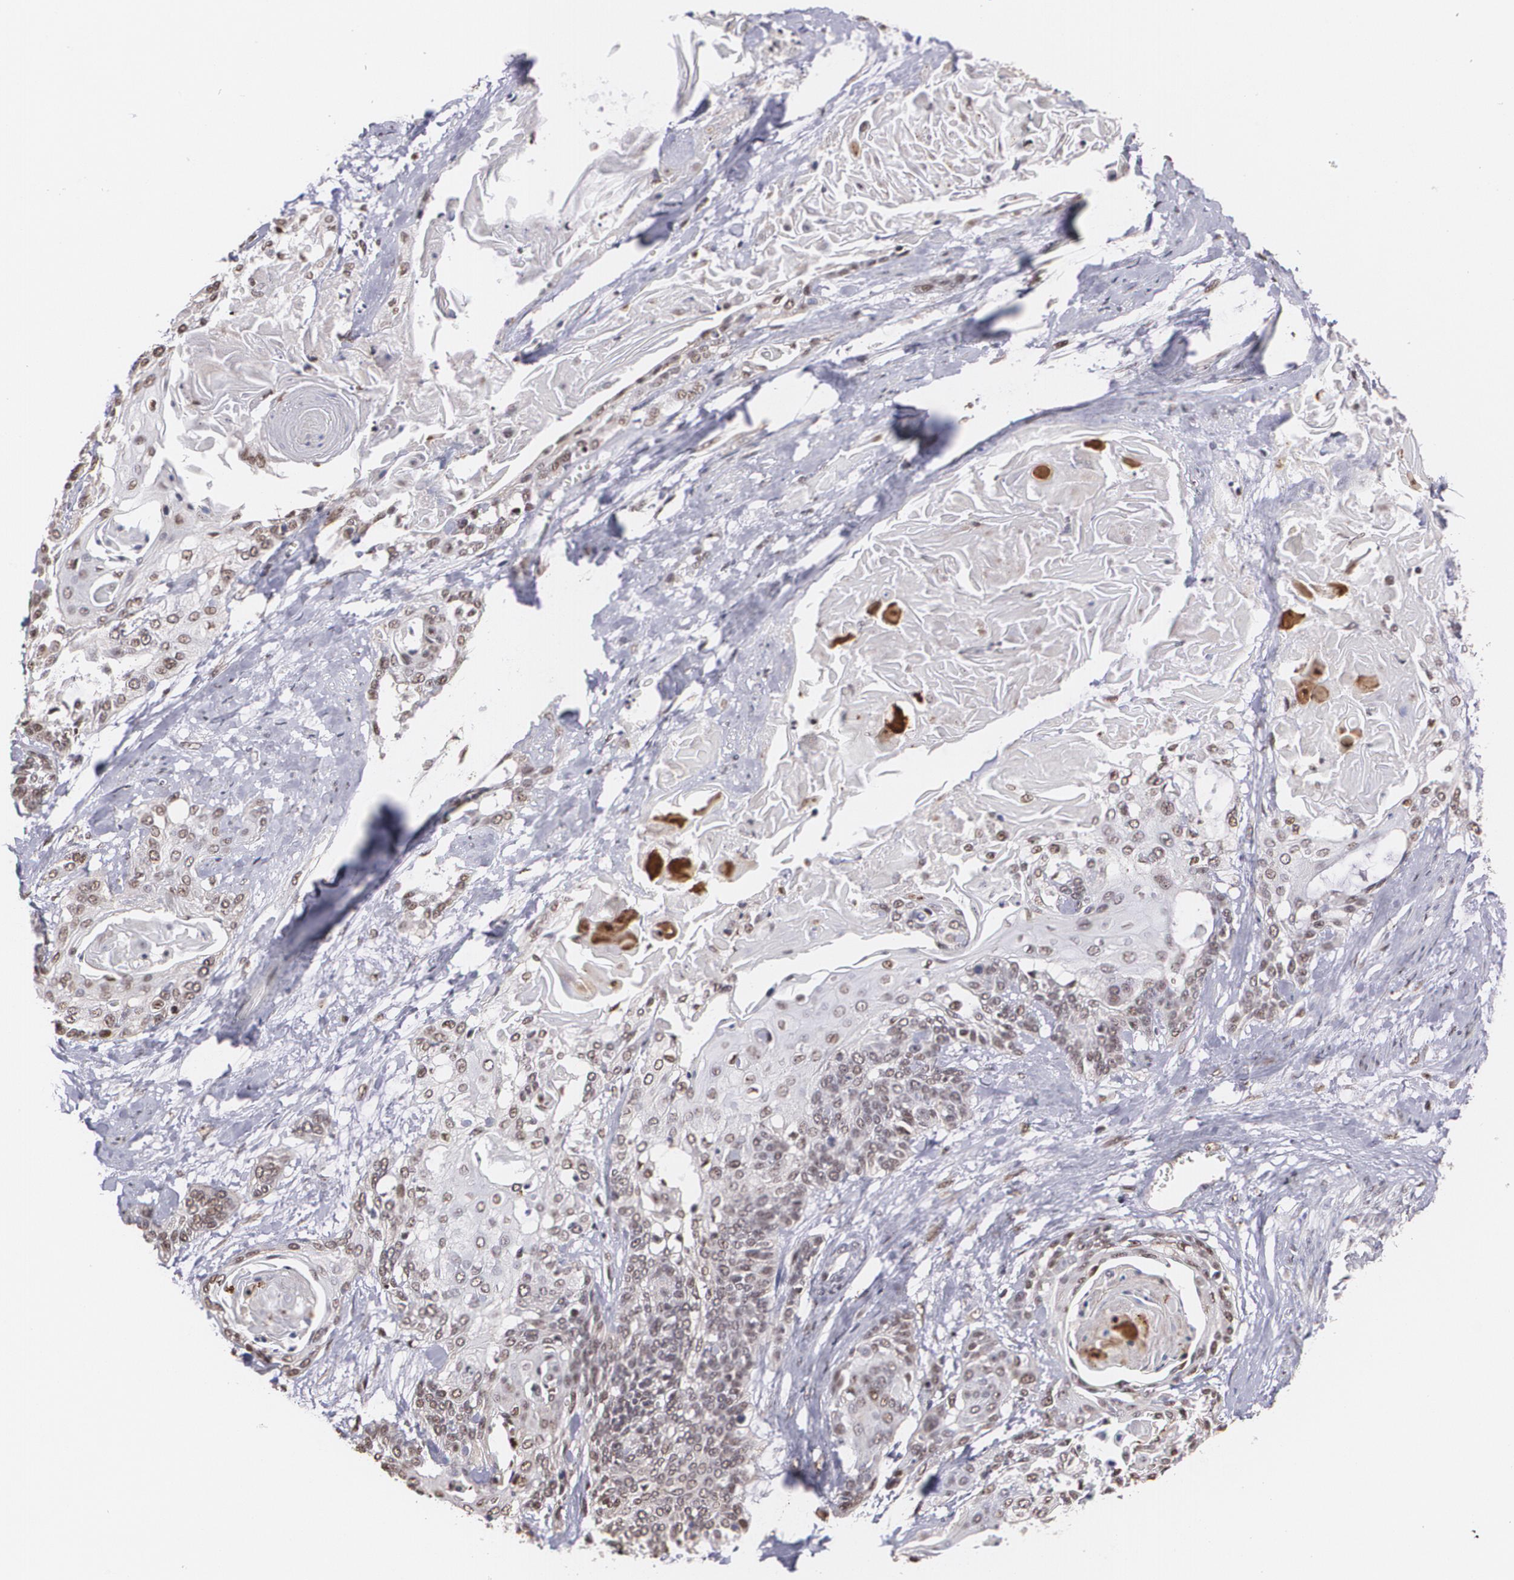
{"staining": {"intensity": "weak", "quantity": ">75%", "location": "cytoplasmic/membranous,nuclear"}, "tissue": "cervical cancer", "cell_type": "Tumor cells", "image_type": "cancer", "snomed": [{"axis": "morphology", "description": "Squamous cell carcinoma, NOS"}, {"axis": "topography", "description": "Cervix"}], "caption": "Cervical cancer (squamous cell carcinoma) was stained to show a protein in brown. There is low levels of weak cytoplasmic/membranous and nuclear positivity in approximately >75% of tumor cells.", "gene": "C6orf15", "patient": {"sex": "female", "age": 57}}